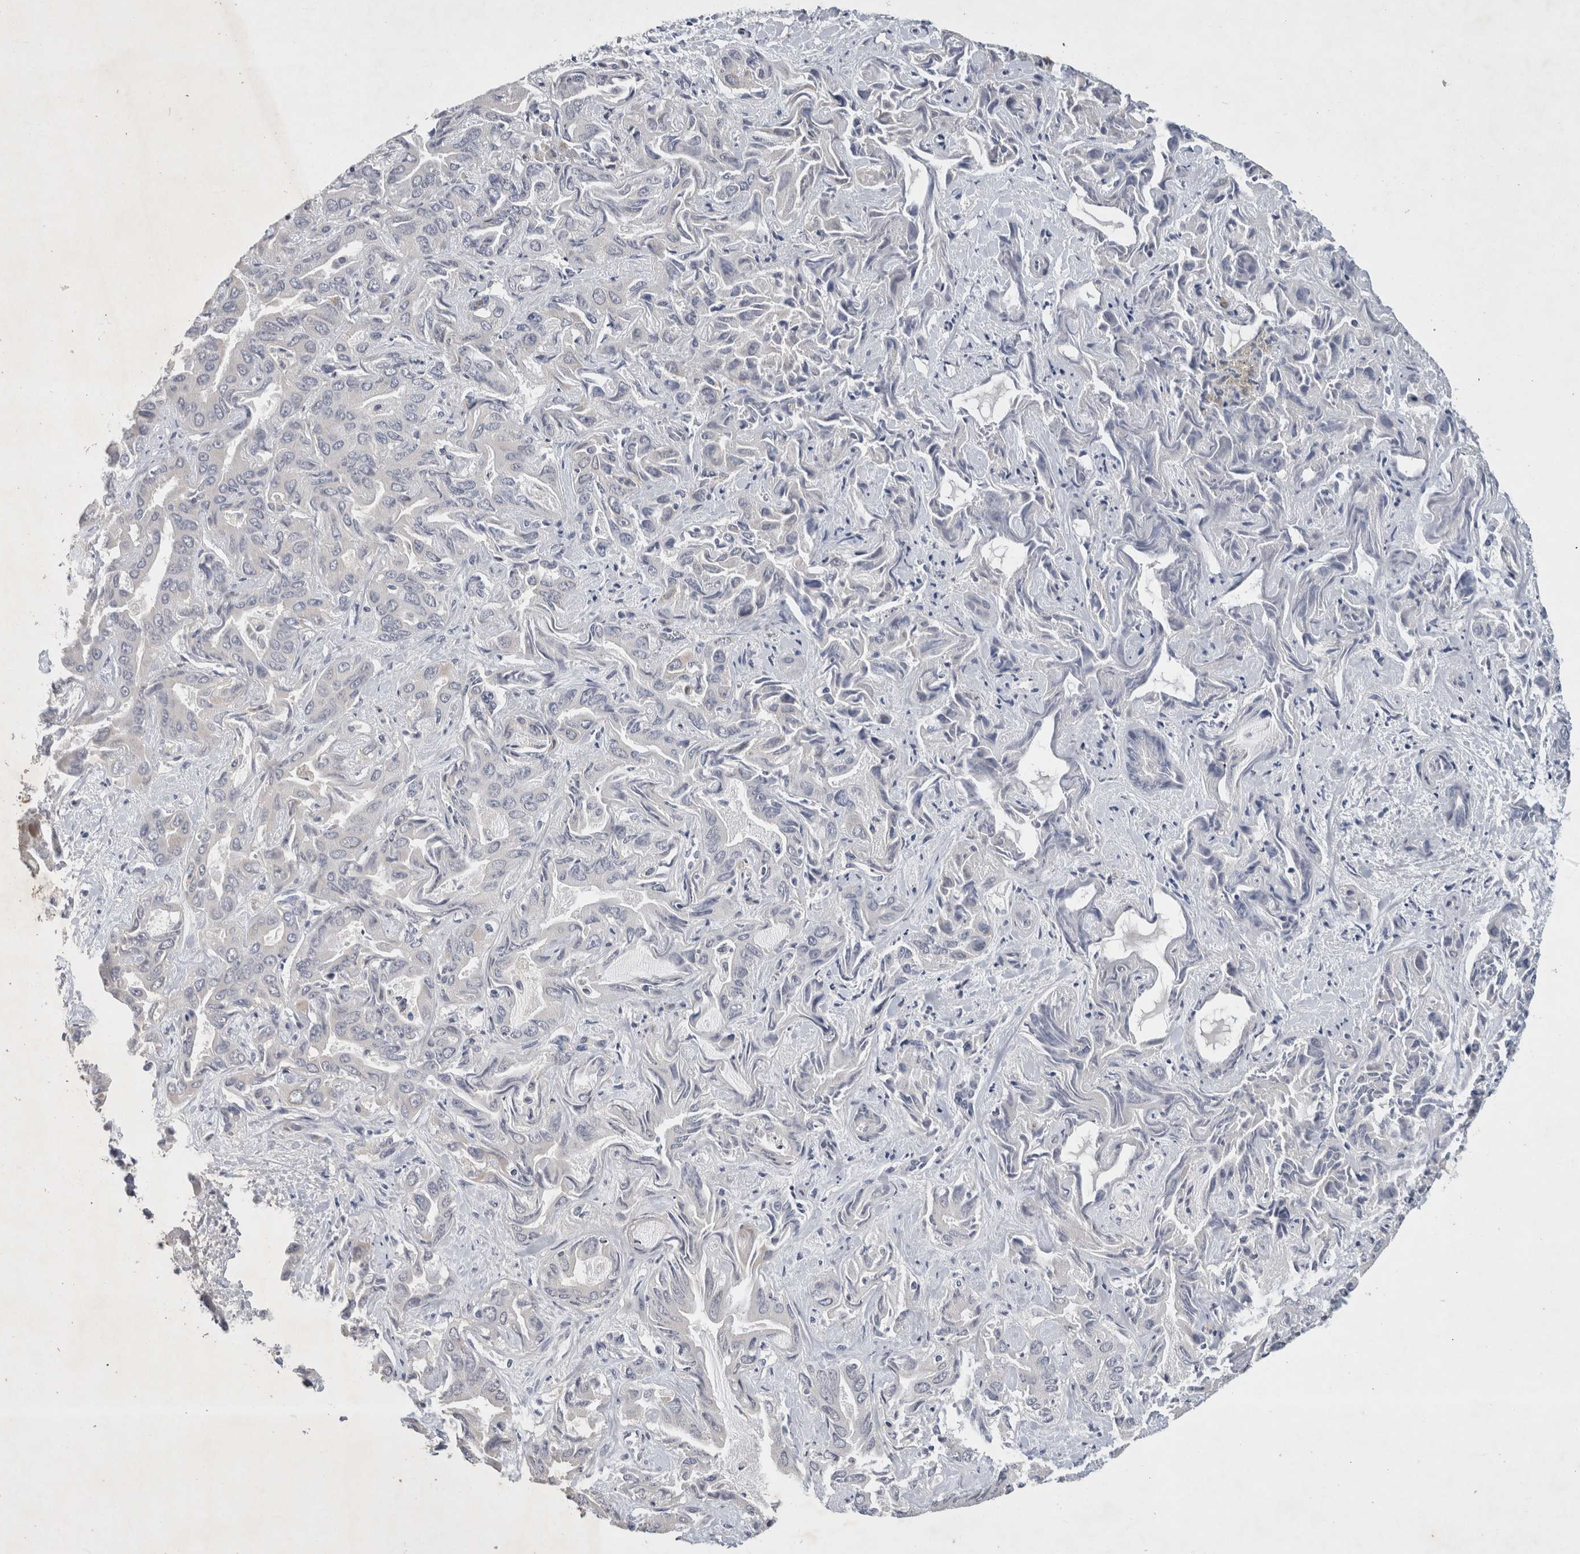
{"staining": {"intensity": "negative", "quantity": "none", "location": "none"}, "tissue": "liver cancer", "cell_type": "Tumor cells", "image_type": "cancer", "snomed": [{"axis": "morphology", "description": "Cholangiocarcinoma"}, {"axis": "topography", "description": "Liver"}], "caption": "This is a image of immunohistochemistry (IHC) staining of liver cancer, which shows no expression in tumor cells.", "gene": "C8orf58", "patient": {"sex": "female", "age": 52}}